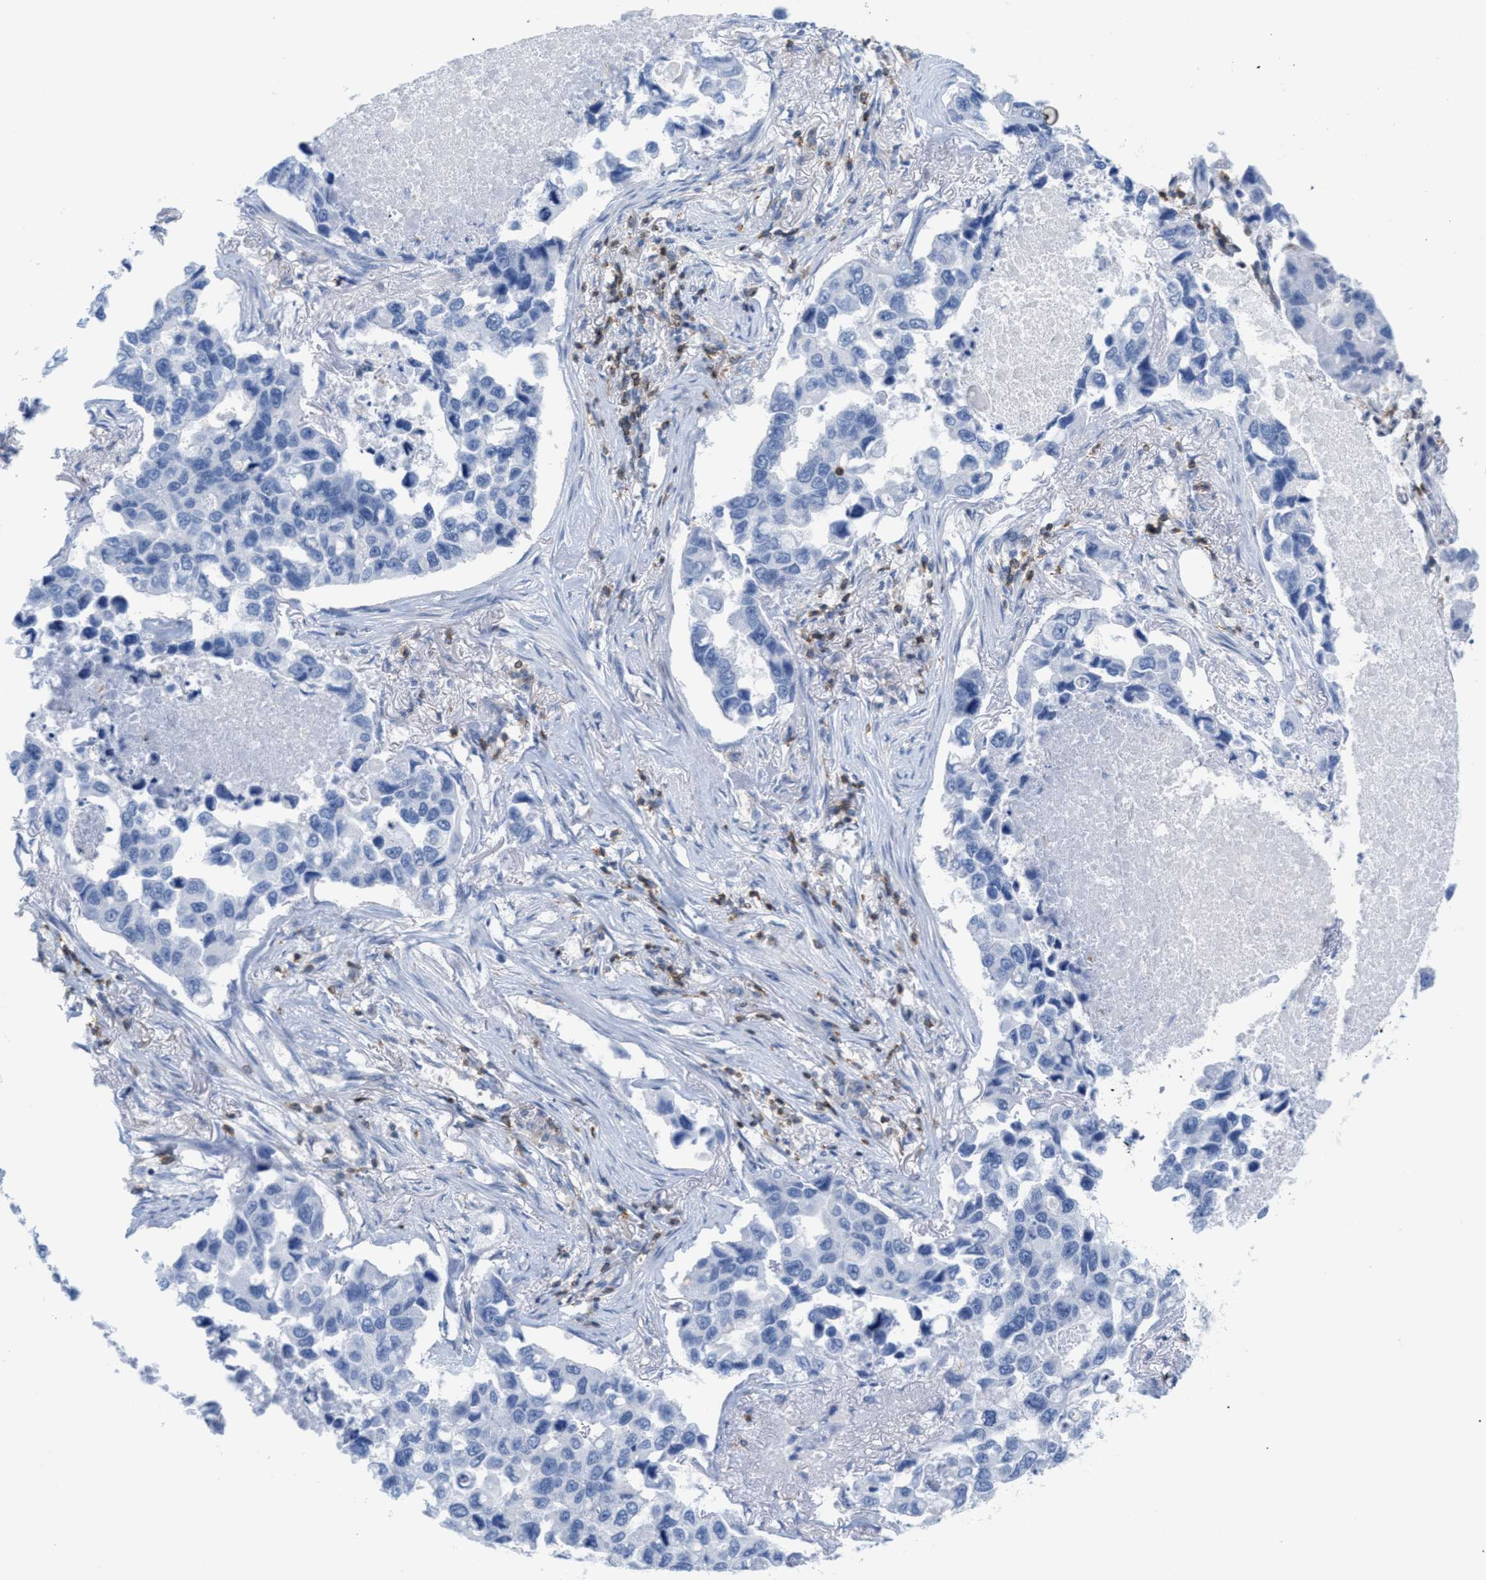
{"staining": {"intensity": "negative", "quantity": "none", "location": "none"}, "tissue": "lung cancer", "cell_type": "Tumor cells", "image_type": "cancer", "snomed": [{"axis": "morphology", "description": "Adenocarcinoma, NOS"}, {"axis": "topography", "description": "Lung"}], "caption": "Tumor cells show no significant positivity in adenocarcinoma (lung).", "gene": "IL16", "patient": {"sex": "male", "age": 64}}